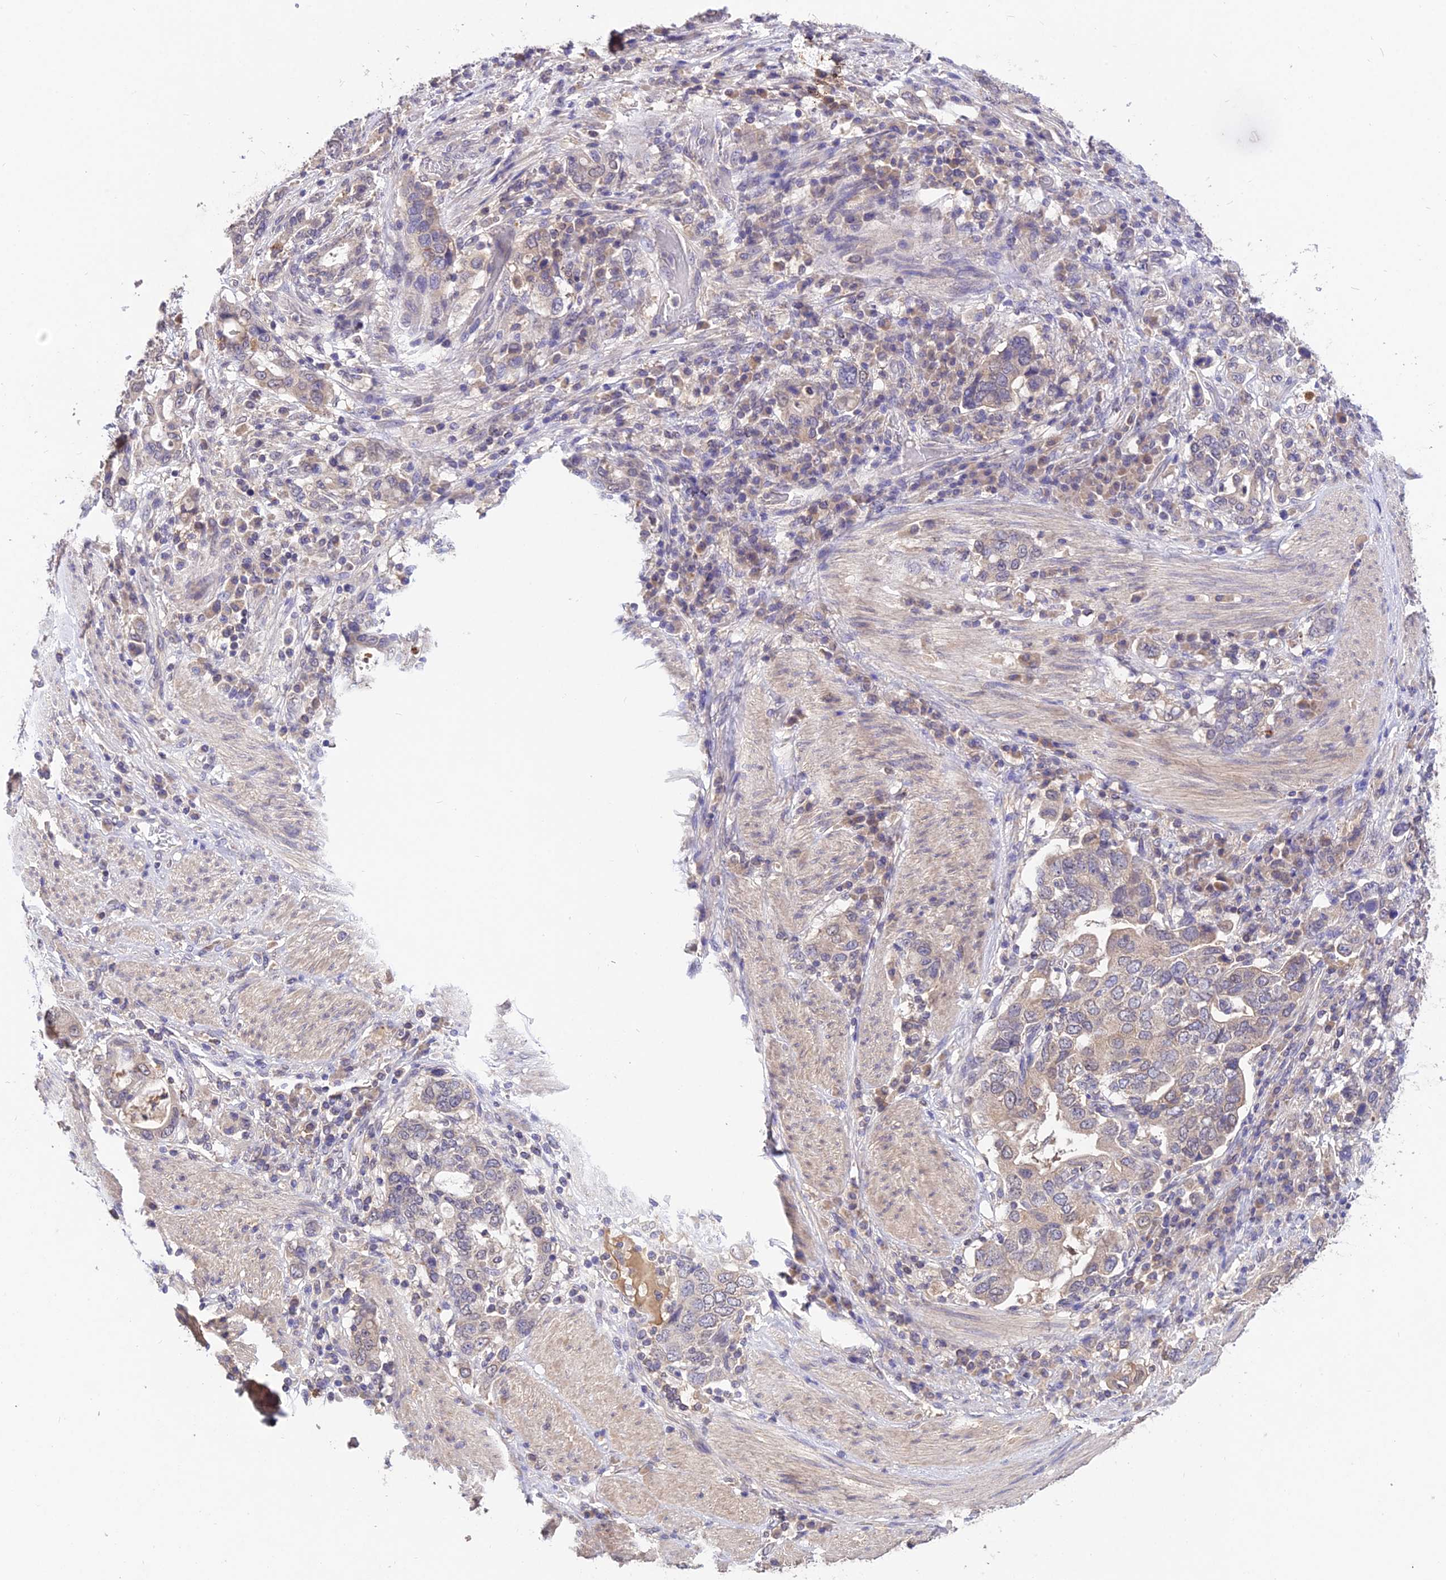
{"staining": {"intensity": "weak", "quantity": "<25%", "location": "cytoplasmic/membranous"}, "tissue": "stomach cancer", "cell_type": "Tumor cells", "image_type": "cancer", "snomed": [{"axis": "morphology", "description": "Adenocarcinoma, NOS"}, {"axis": "topography", "description": "Stomach, upper"}, {"axis": "topography", "description": "Stomach"}], "caption": "Immunohistochemical staining of stomach cancer demonstrates no significant staining in tumor cells. (Stains: DAB immunohistochemistry (IHC) with hematoxylin counter stain, Microscopy: brightfield microscopy at high magnification).", "gene": "PGK1", "patient": {"sex": "male", "age": 62}}